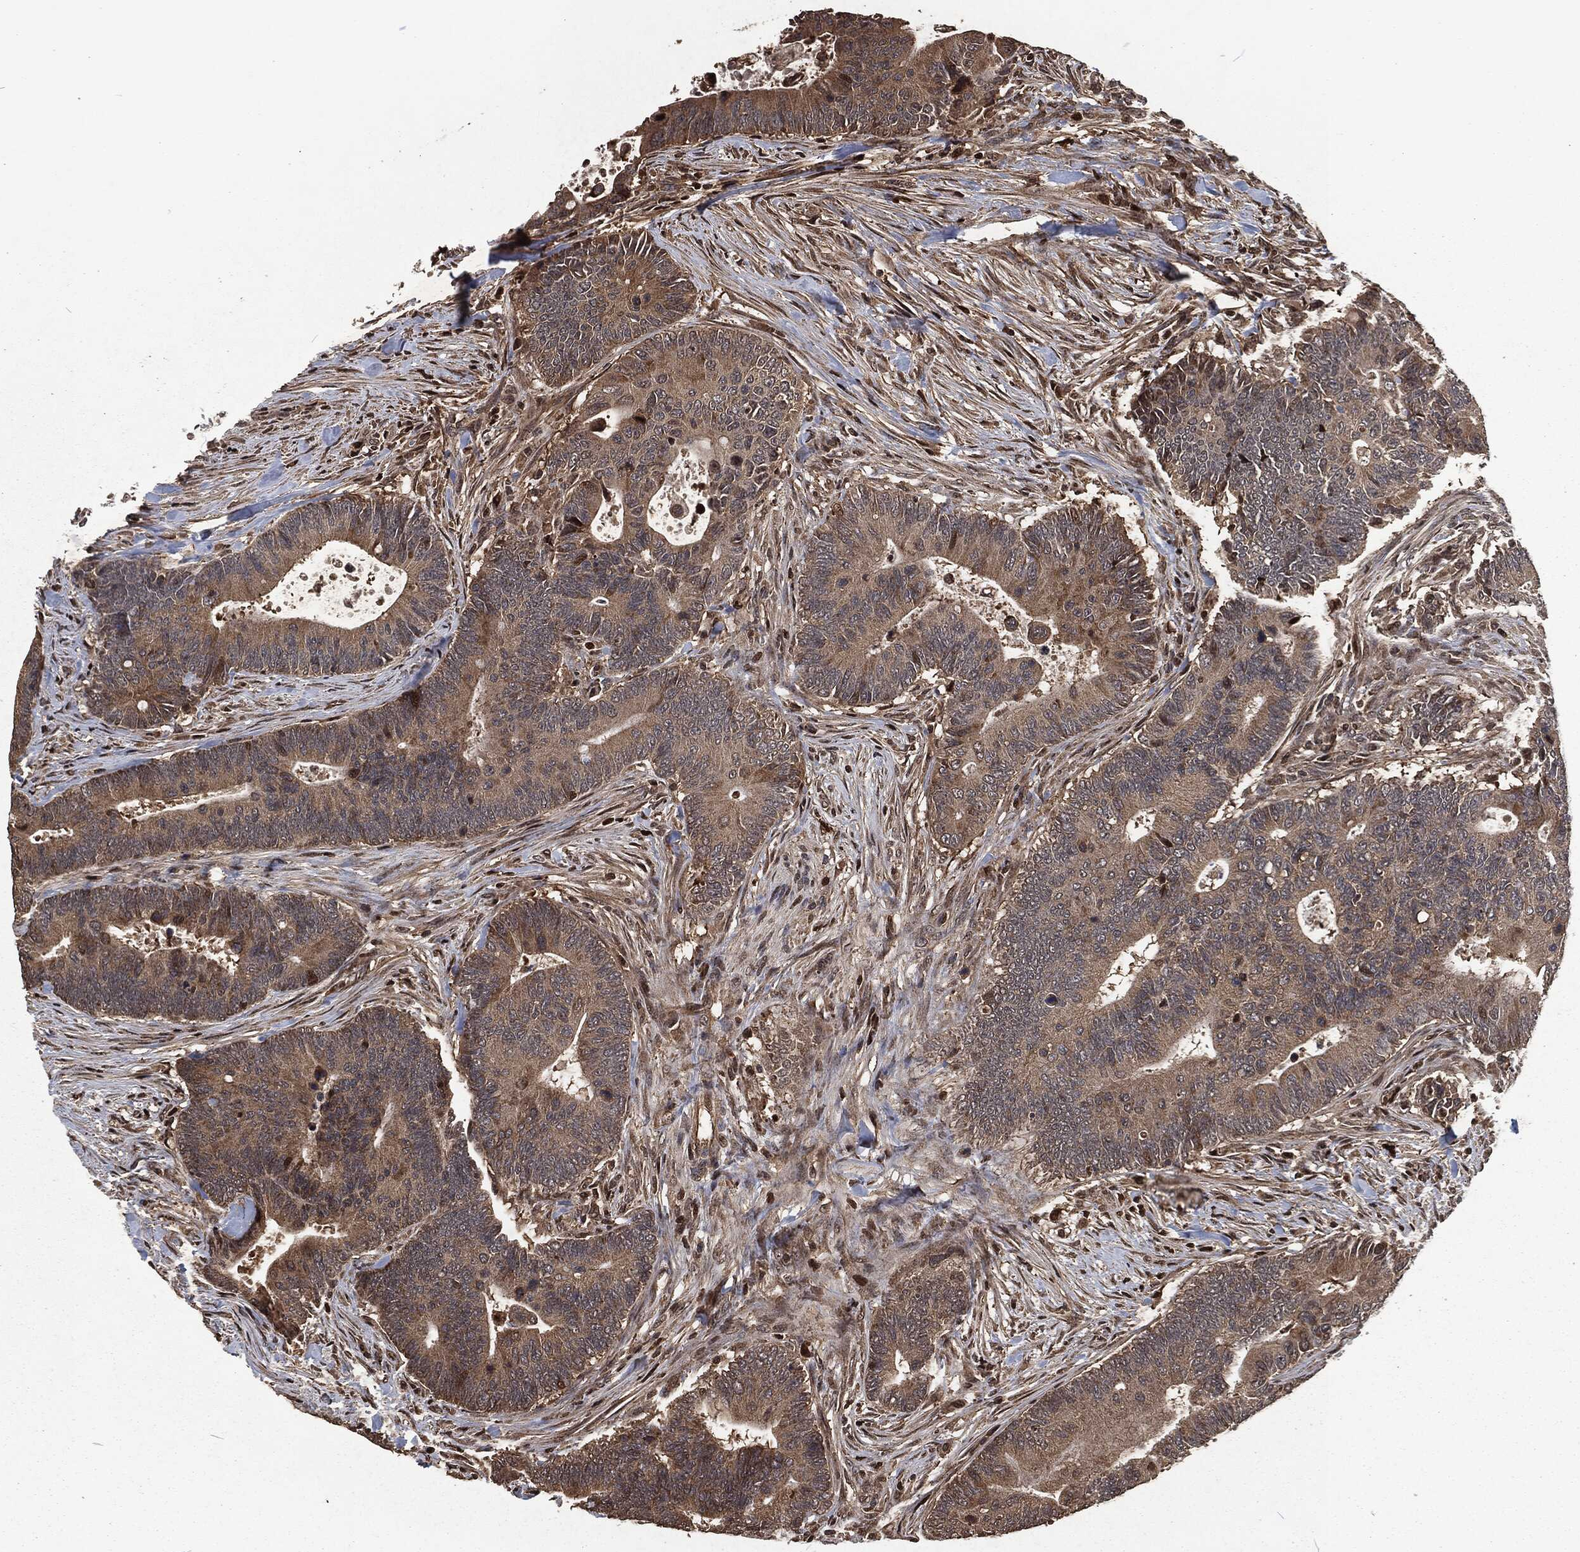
{"staining": {"intensity": "strong", "quantity": "<25%", "location": "cytoplasmic/membranous,nuclear"}, "tissue": "colorectal cancer", "cell_type": "Tumor cells", "image_type": "cancer", "snomed": [{"axis": "morphology", "description": "Adenocarcinoma, NOS"}, {"axis": "topography", "description": "Colon"}], "caption": "A medium amount of strong cytoplasmic/membranous and nuclear positivity is identified in about <25% of tumor cells in colorectal cancer tissue.", "gene": "SNAI1", "patient": {"sex": "male", "age": 75}}